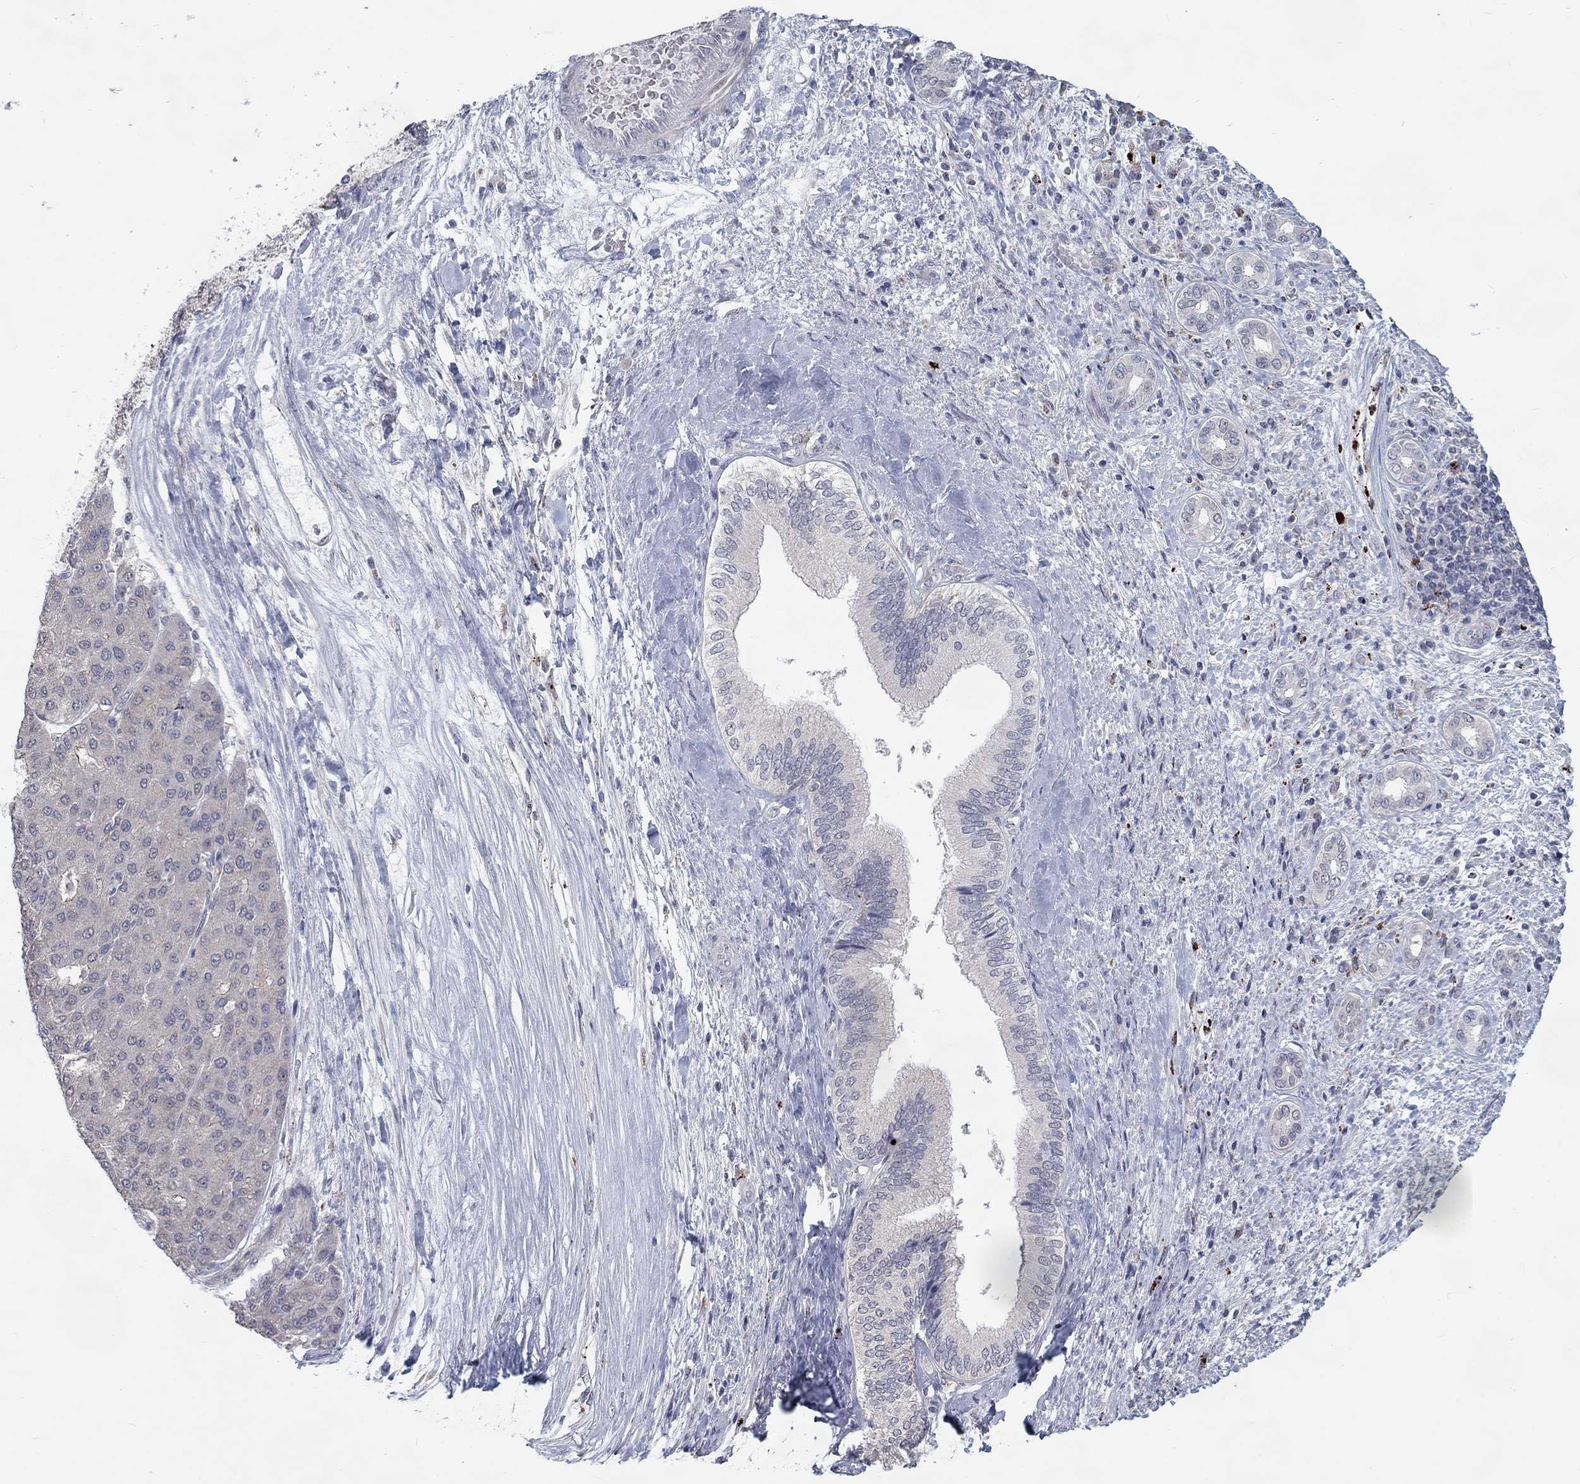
{"staining": {"intensity": "negative", "quantity": "none", "location": "none"}, "tissue": "liver cancer", "cell_type": "Tumor cells", "image_type": "cancer", "snomed": [{"axis": "morphology", "description": "Carcinoma, Hepatocellular, NOS"}, {"axis": "topography", "description": "Liver"}], "caption": "Immunohistochemistry (IHC) of hepatocellular carcinoma (liver) reveals no staining in tumor cells. (Immunohistochemistry, brightfield microscopy, high magnification).", "gene": "MTSS2", "patient": {"sex": "male", "age": 65}}